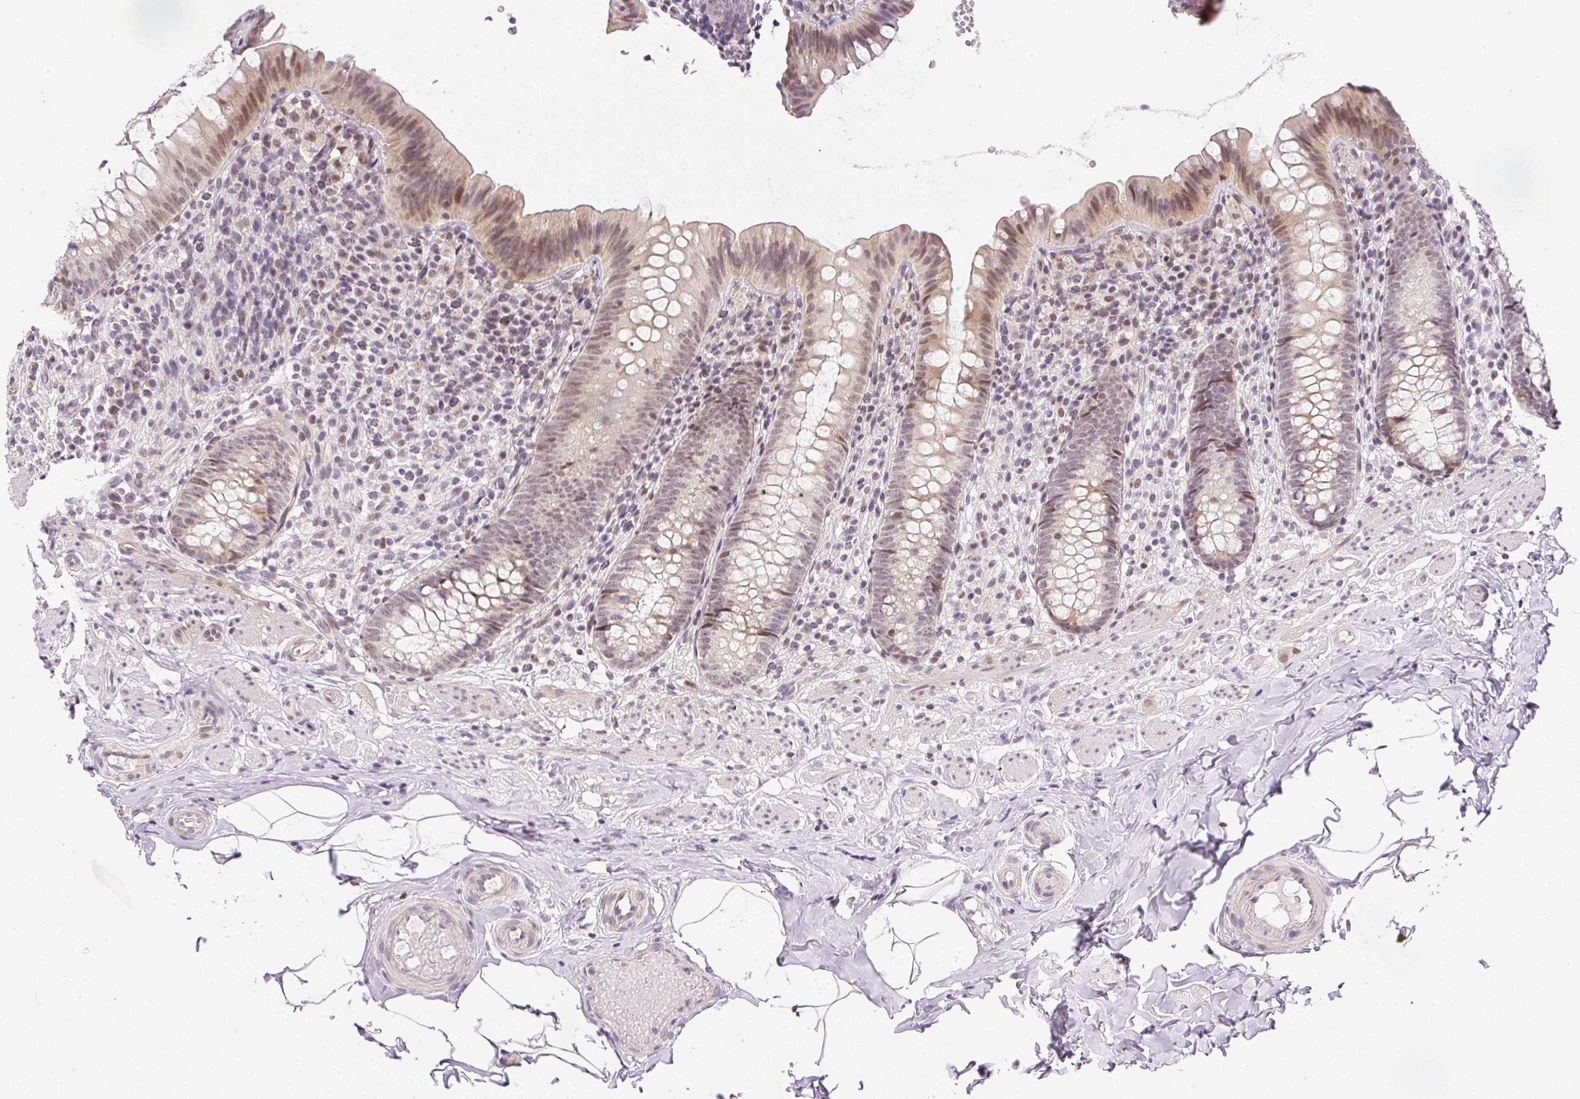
{"staining": {"intensity": "moderate", "quantity": "25%-75%", "location": "nuclear"}, "tissue": "appendix", "cell_type": "Glandular cells", "image_type": "normal", "snomed": [{"axis": "morphology", "description": "Normal tissue, NOS"}, {"axis": "topography", "description": "Appendix"}], "caption": "Moderate nuclear protein staining is present in about 25%-75% of glandular cells in appendix. The staining was performed using DAB to visualize the protein expression in brown, while the nuclei were stained in blue with hematoxylin (Magnification: 20x).", "gene": "DPPA4", "patient": {"sex": "male", "age": 55}}